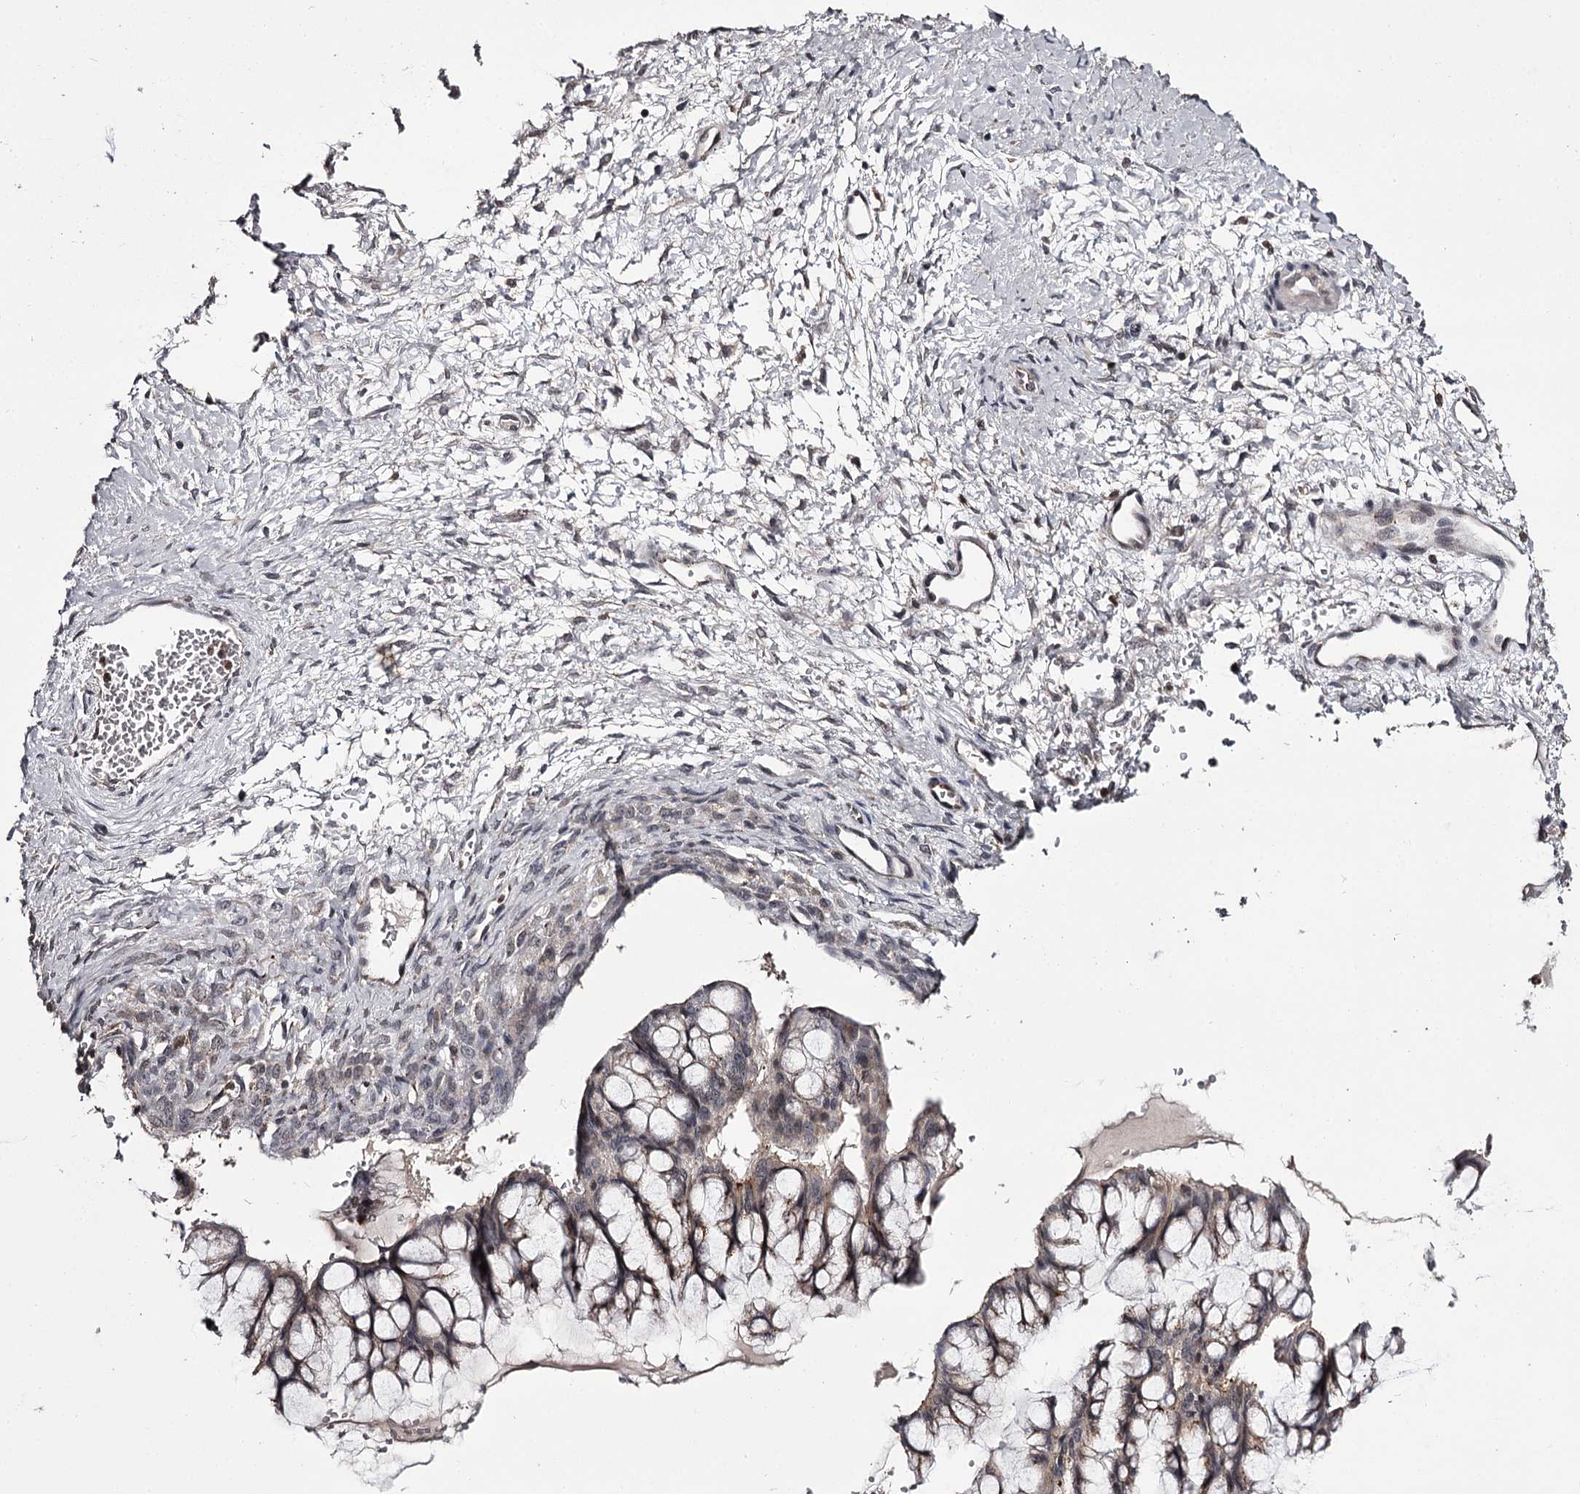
{"staining": {"intensity": "negative", "quantity": "none", "location": "none"}, "tissue": "ovarian cancer", "cell_type": "Tumor cells", "image_type": "cancer", "snomed": [{"axis": "morphology", "description": "Cystadenocarcinoma, mucinous, NOS"}, {"axis": "topography", "description": "Ovary"}], "caption": "Immunohistochemistry photomicrograph of neoplastic tissue: human mucinous cystadenocarcinoma (ovarian) stained with DAB (3,3'-diaminobenzidine) displays no significant protein expression in tumor cells. (Stains: DAB (3,3'-diaminobenzidine) immunohistochemistry with hematoxylin counter stain, Microscopy: brightfield microscopy at high magnification).", "gene": "SLC32A1", "patient": {"sex": "female", "age": 73}}